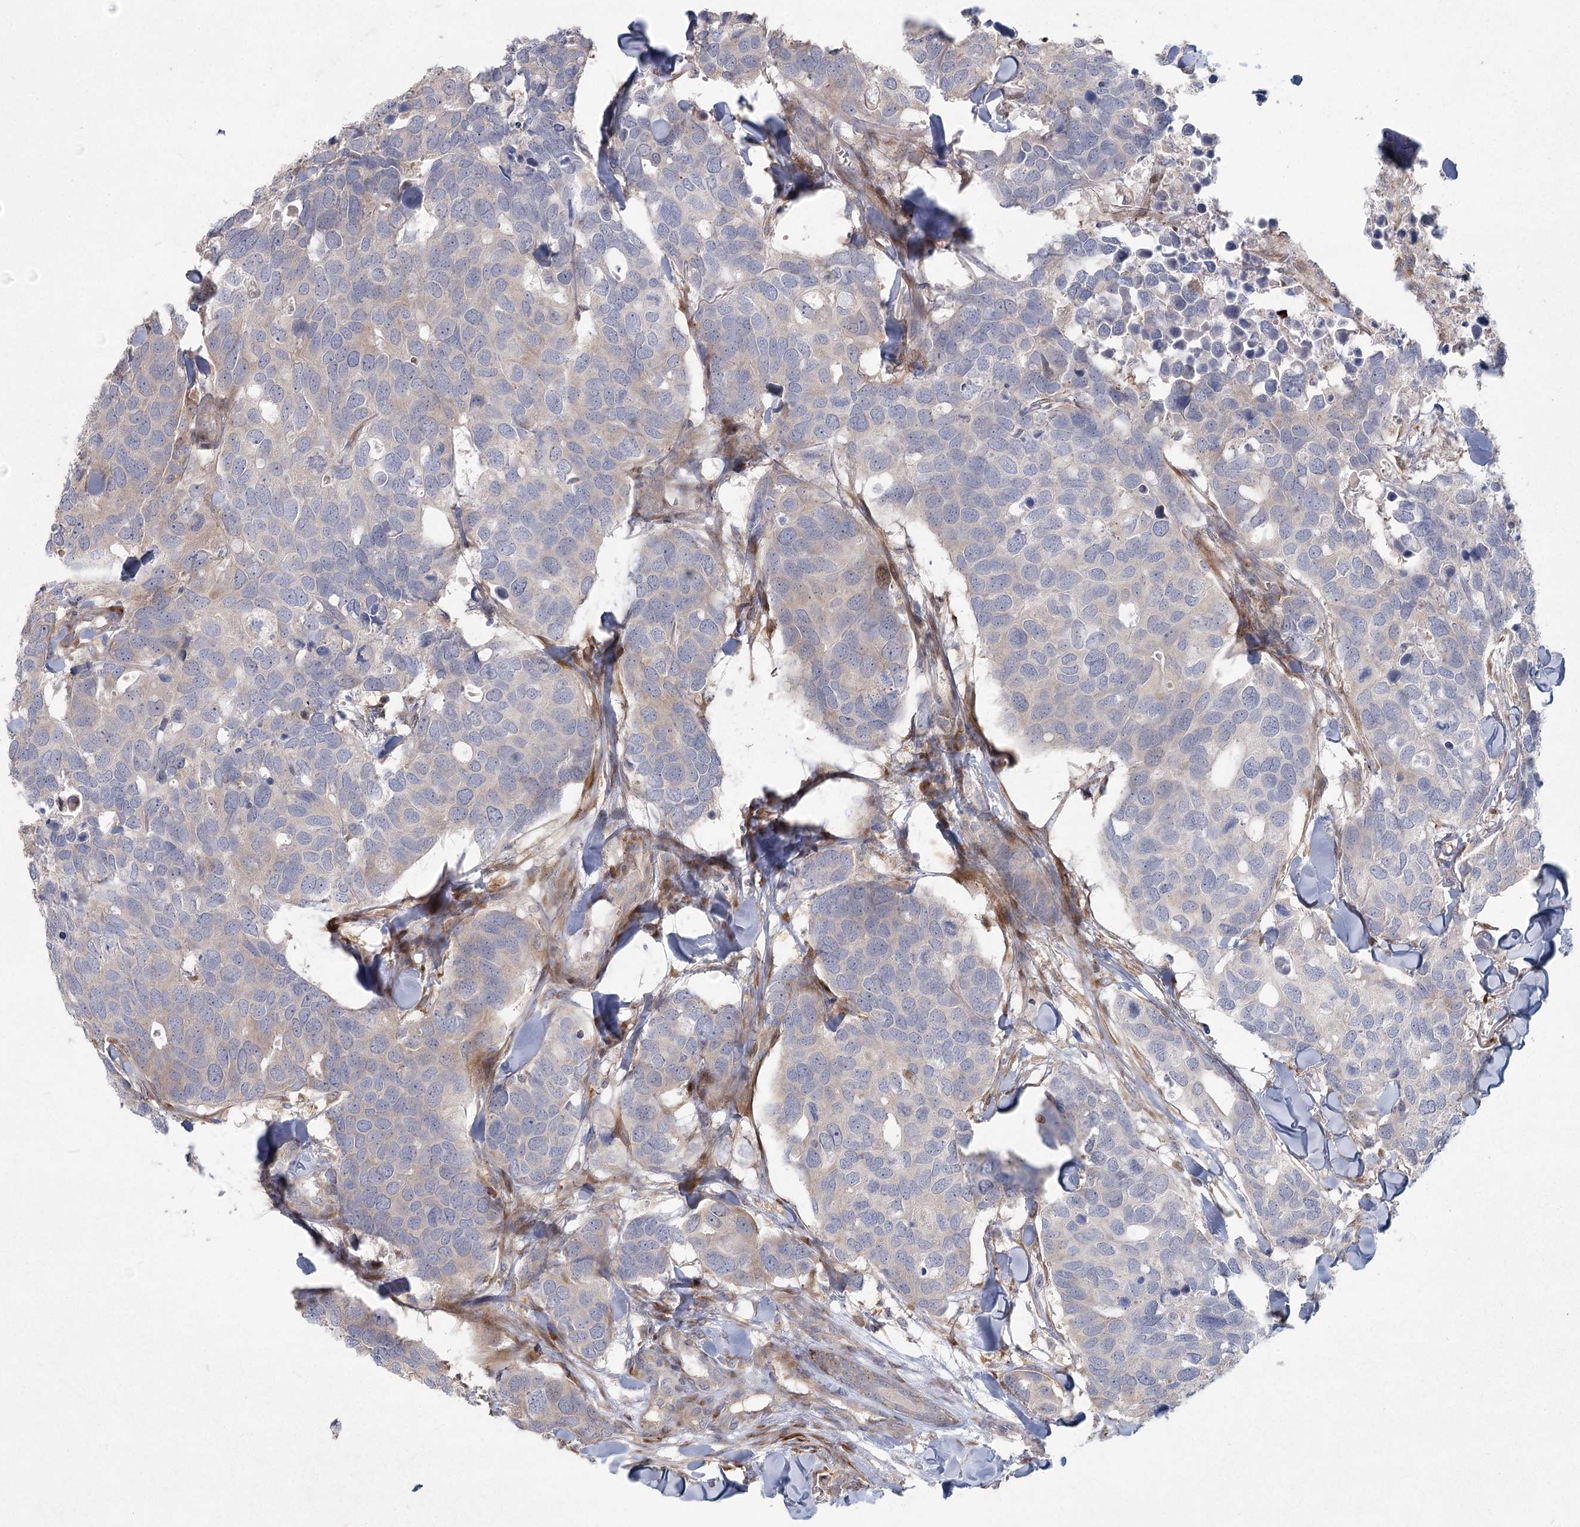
{"staining": {"intensity": "negative", "quantity": "none", "location": "none"}, "tissue": "breast cancer", "cell_type": "Tumor cells", "image_type": "cancer", "snomed": [{"axis": "morphology", "description": "Duct carcinoma"}, {"axis": "topography", "description": "Breast"}], "caption": "An image of human breast cancer (infiltrating ductal carcinoma) is negative for staining in tumor cells.", "gene": "FAM110C", "patient": {"sex": "female", "age": 83}}